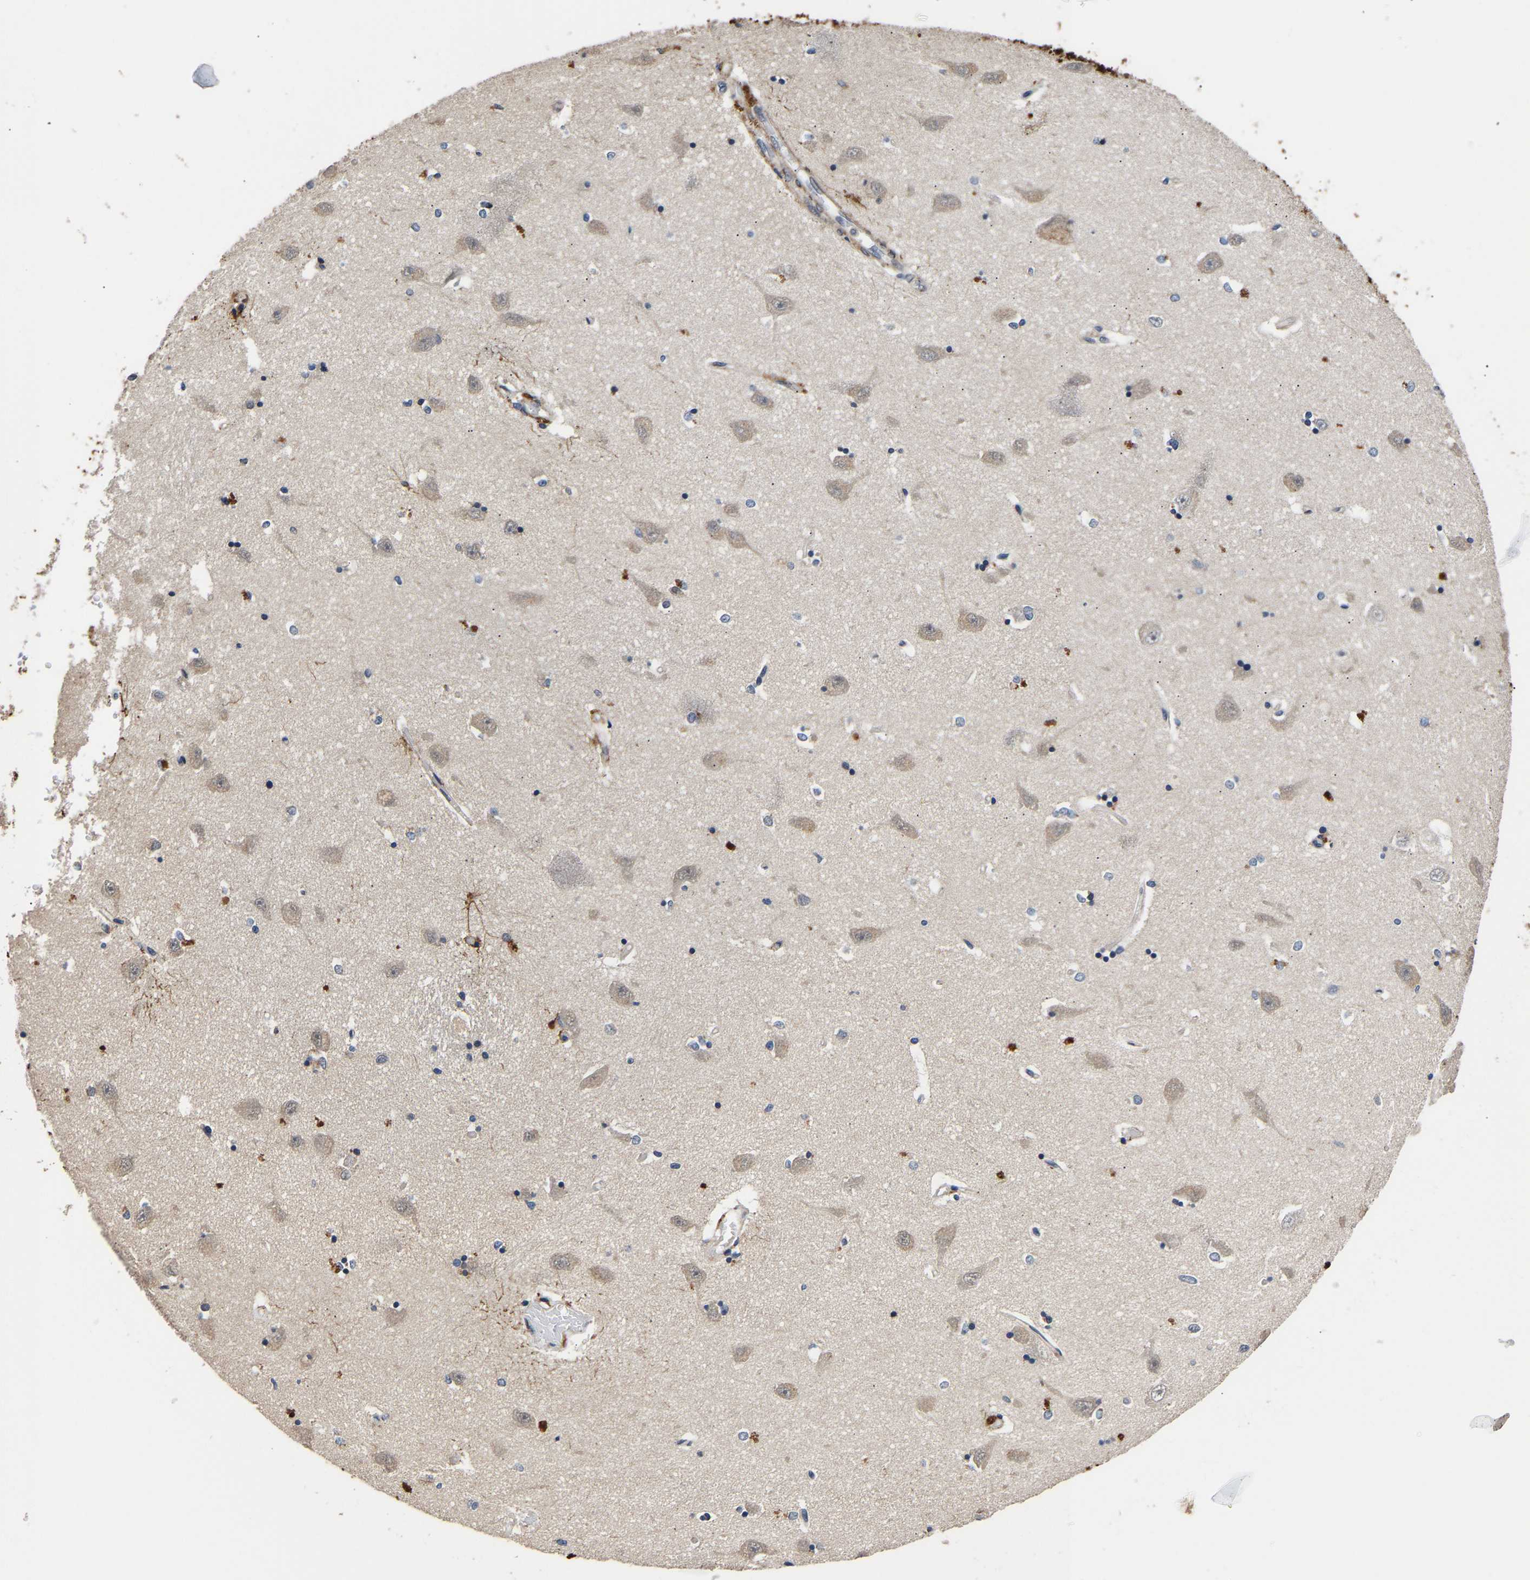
{"staining": {"intensity": "negative", "quantity": "none", "location": "none"}, "tissue": "hippocampus", "cell_type": "Glial cells", "image_type": "normal", "snomed": [{"axis": "morphology", "description": "Normal tissue, NOS"}, {"axis": "topography", "description": "Hippocampus"}], "caption": "The image shows no staining of glial cells in normal hippocampus. (Stains: DAB immunohistochemistry with hematoxylin counter stain, Microscopy: brightfield microscopy at high magnification).", "gene": "METTL16", "patient": {"sex": "male", "age": 45}}